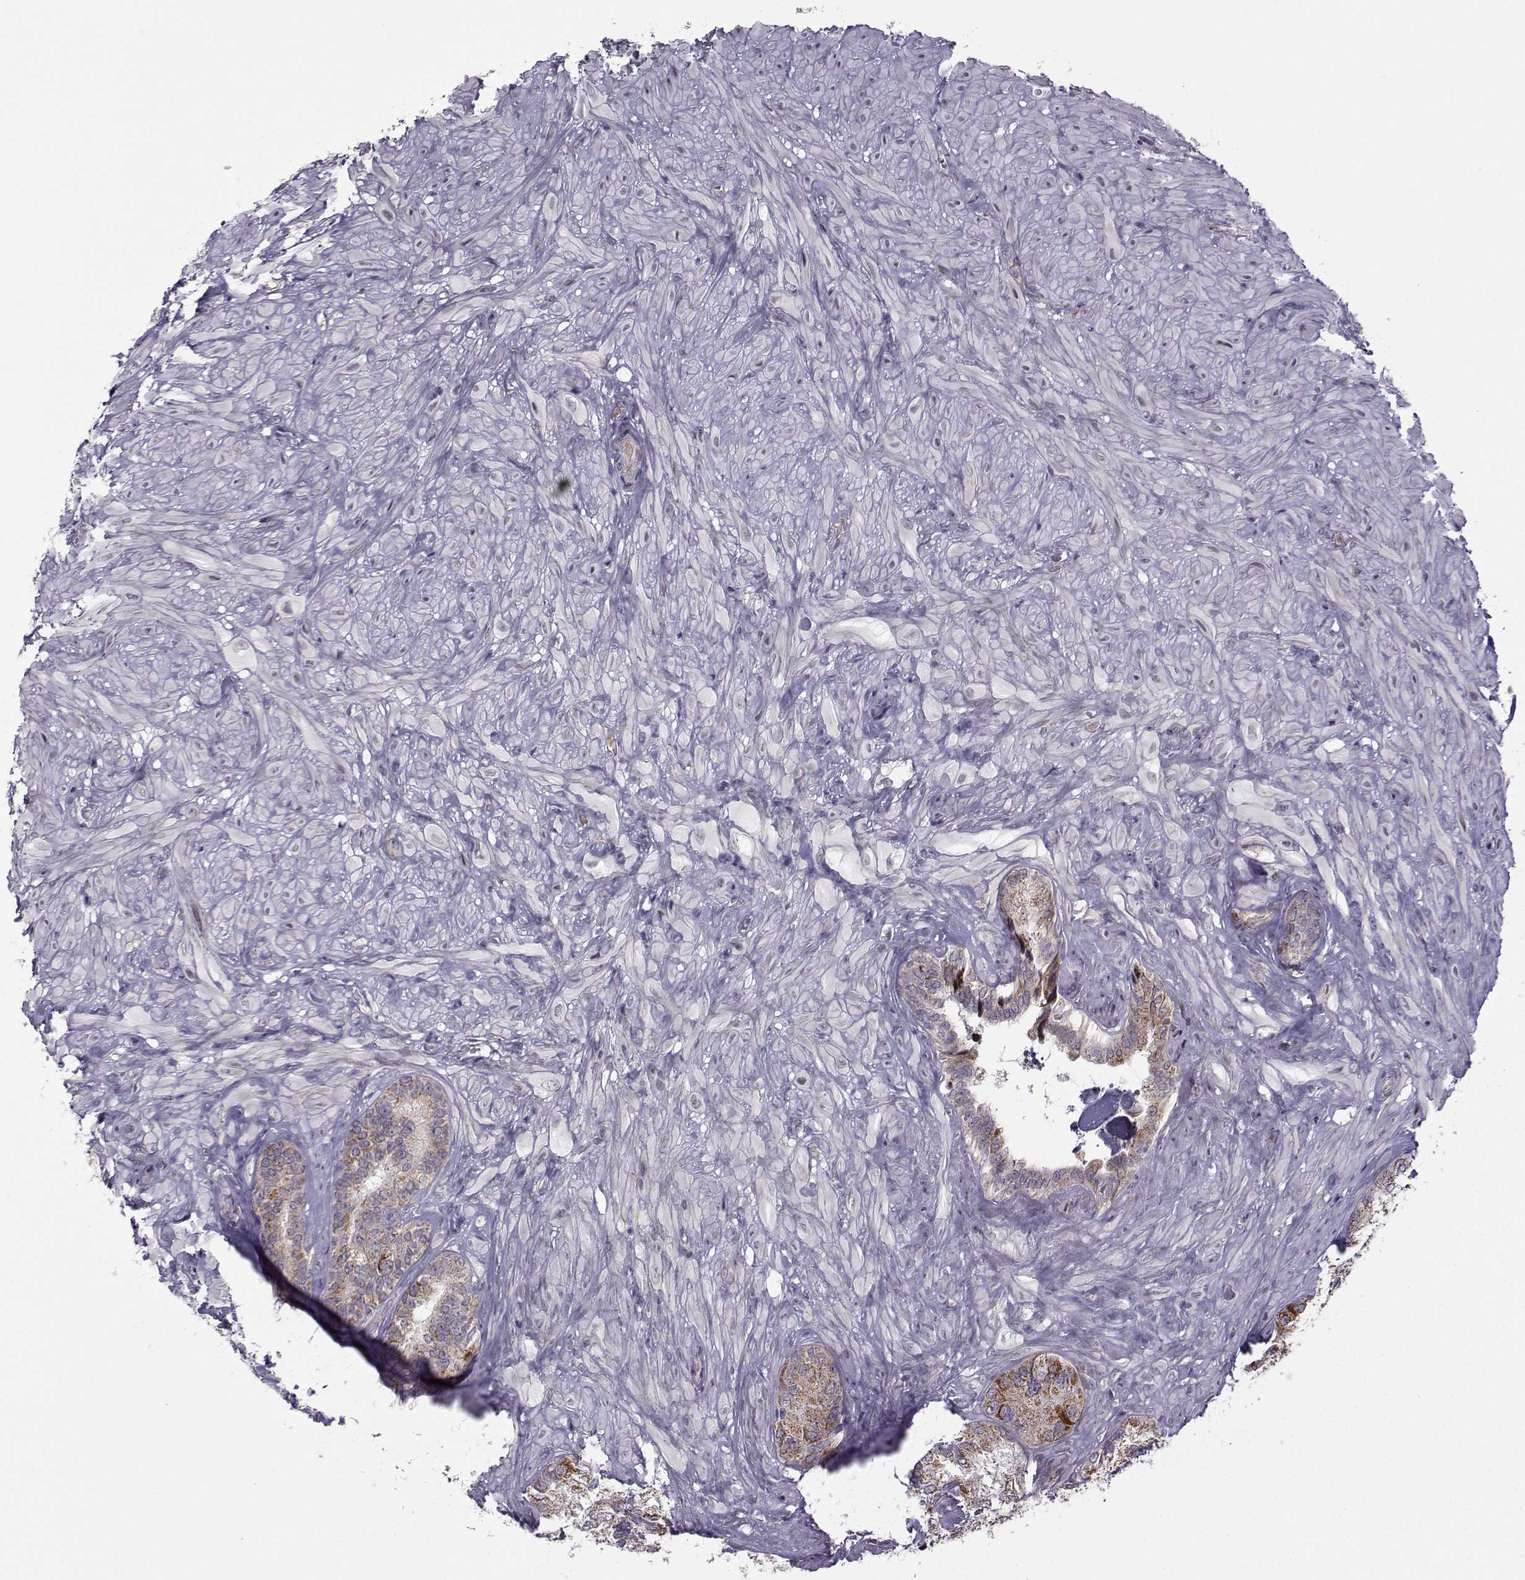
{"staining": {"intensity": "moderate", "quantity": "25%-75%", "location": "cytoplasmic/membranous"}, "tissue": "seminal vesicle", "cell_type": "Glandular cells", "image_type": "normal", "snomed": [{"axis": "morphology", "description": "Normal tissue, NOS"}, {"axis": "topography", "description": "Seminal veicle"}], "caption": "A brown stain shows moderate cytoplasmic/membranous staining of a protein in glandular cells of unremarkable seminal vesicle.", "gene": "NECAB3", "patient": {"sex": "male", "age": 72}}